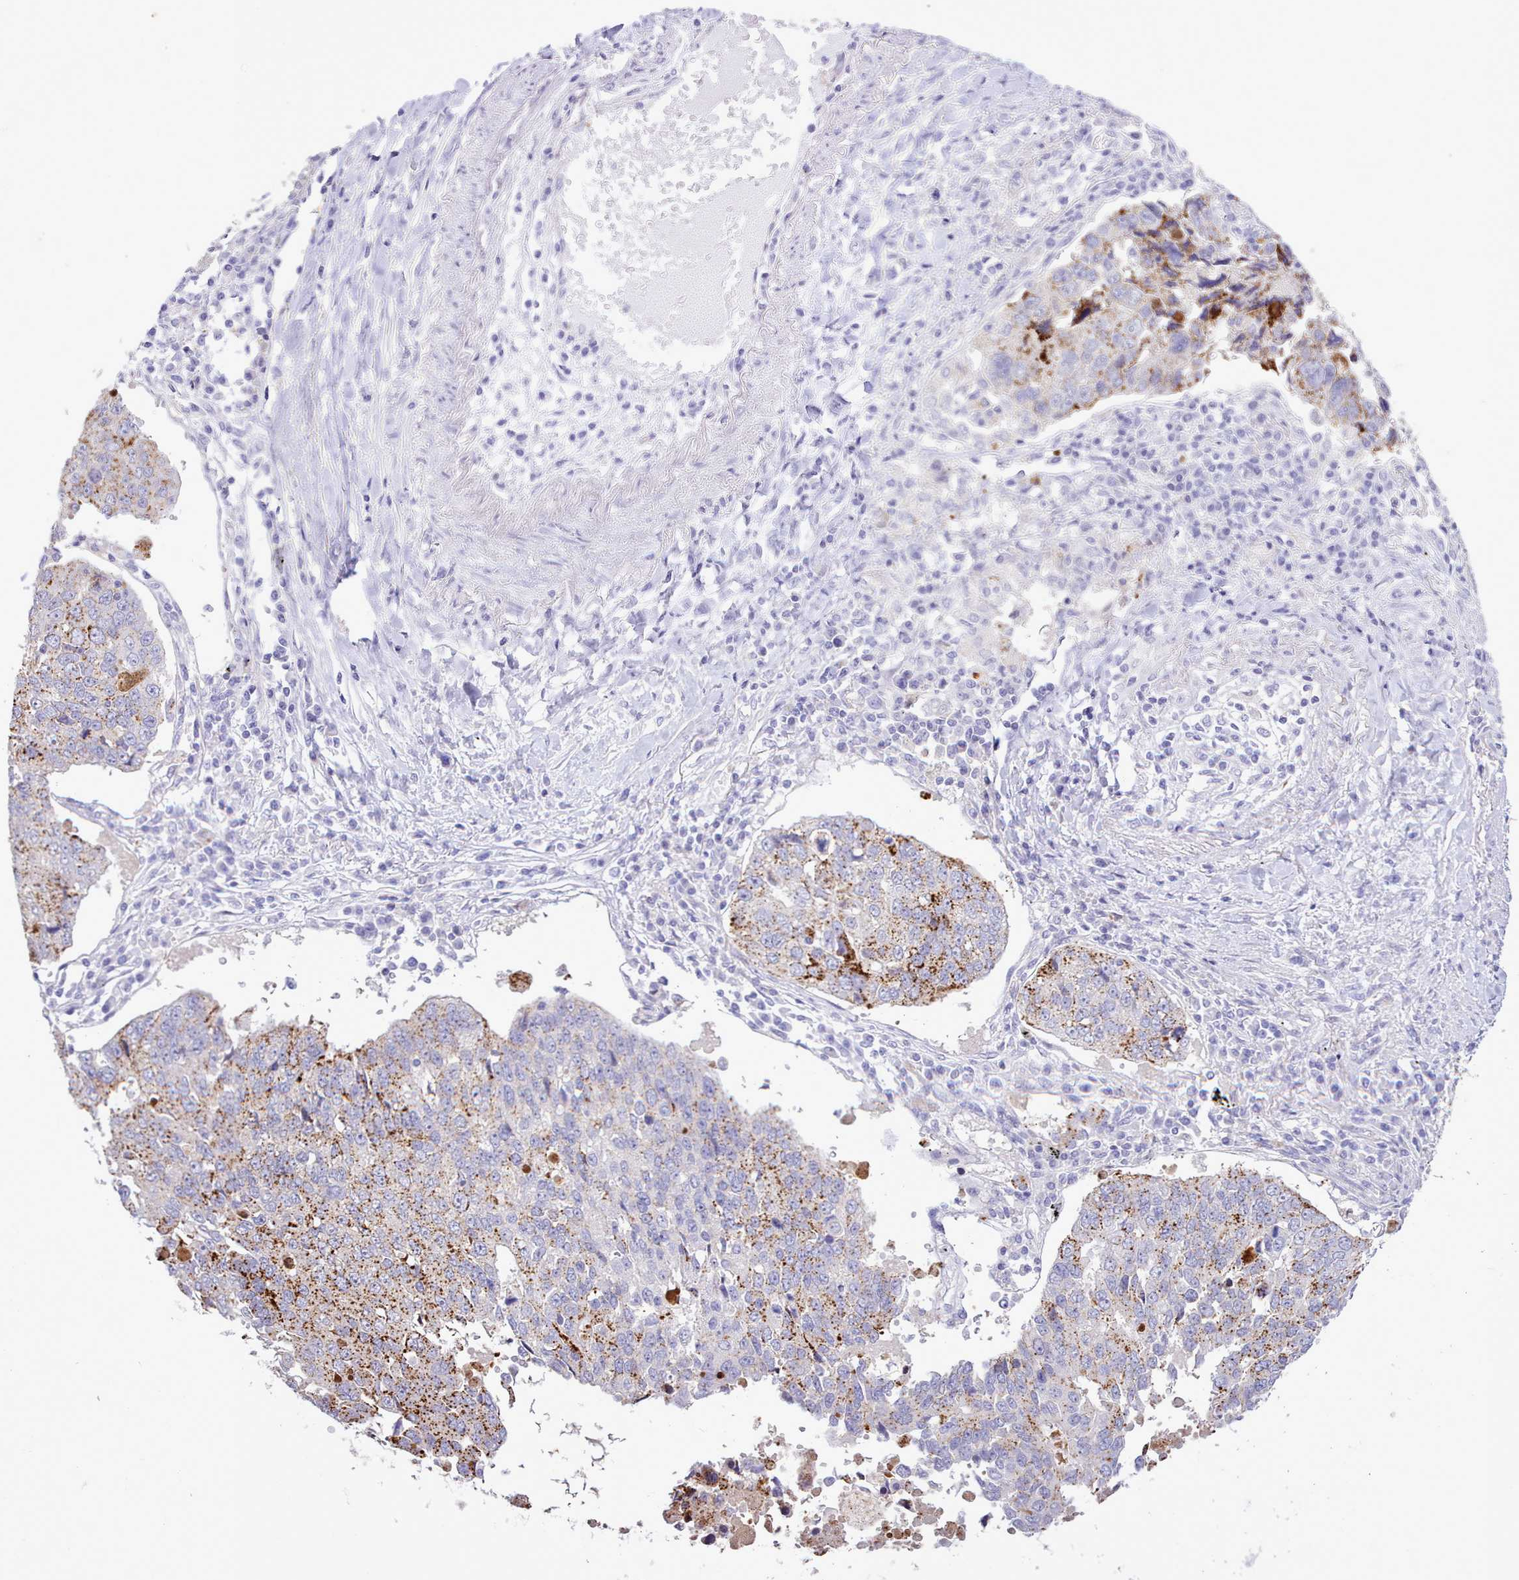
{"staining": {"intensity": "moderate", "quantity": ">75%", "location": "cytoplasmic/membranous"}, "tissue": "lung cancer", "cell_type": "Tumor cells", "image_type": "cancer", "snomed": [{"axis": "morphology", "description": "Squamous cell carcinoma, NOS"}, {"axis": "topography", "description": "Lung"}], "caption": "Protein expression analysis of human lung cancer reveals moderate cytoplasmic/membranous expression in about >75% of tumor cells.", "gene": "SRD5A1", "patient": {"sex": "female", "age": 66}}